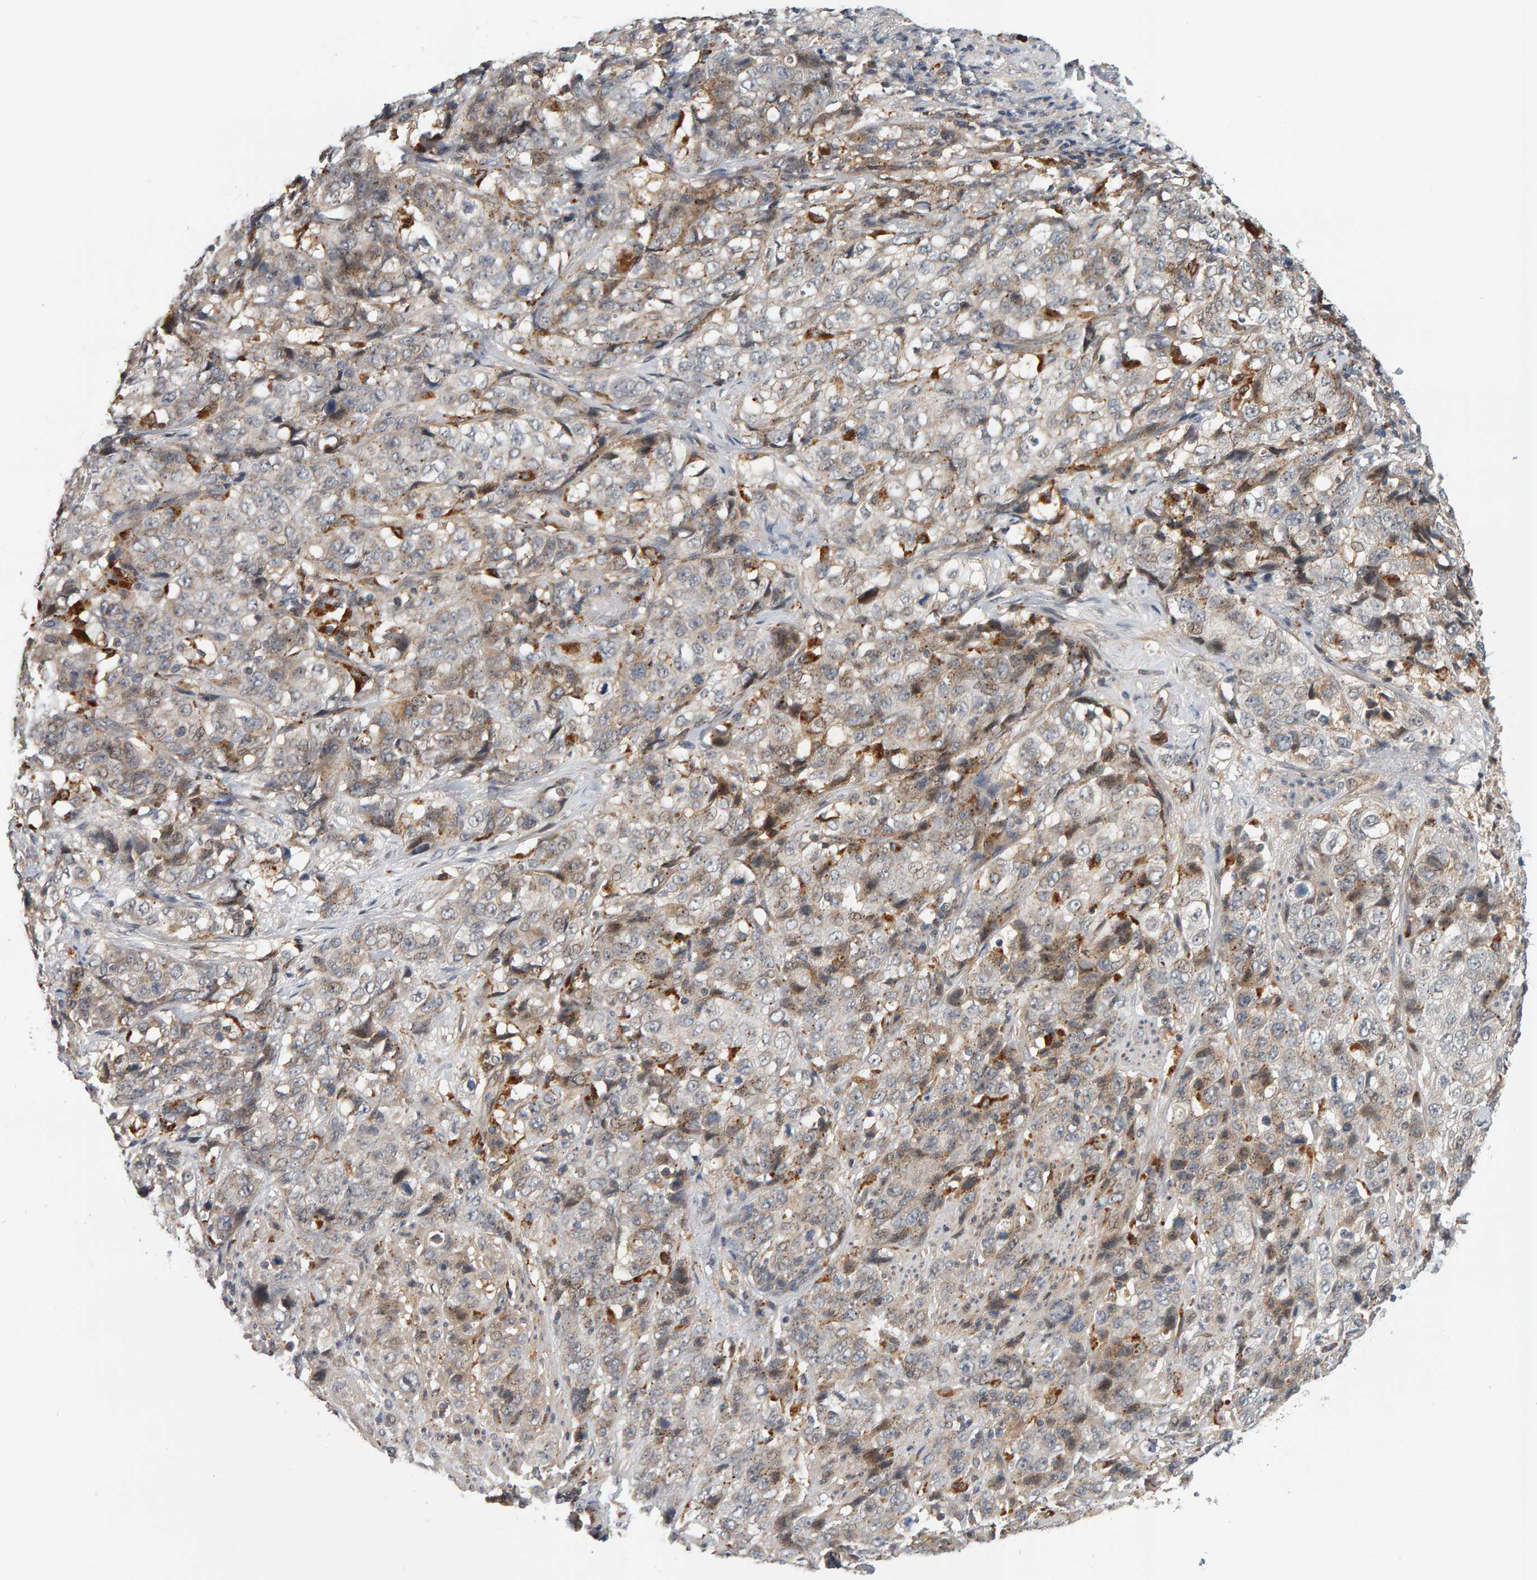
{"staining": {"intensity": "moderate", "quantity": "25%-75%", "location": "cytoplasmic/membranous"}, "tissue": "stomach cancer", "cell_type": "Tumor cells", "image_type": "cancer", "snomed": [{"axis": "morphology", "description": "Adenocarcinoma, NOS"}, {"axis": "topography", "description": "Stomach"}], "caption": "High-magnification brightfield microscopy of stomach cancer (adenocarcinoma) stained with DAB (3,3'-diaminobenzidine) (brown) and counterstained with hematoxylin (blue). tumor cells exhibit moderate cytoplasmic/membranous positivity is seen in about25%-75% of cells. (Stains: DAB in brown, nuclei in blue, Microscopy: brightfield microscopy at high magnification).", "gene": "ZNF160", "patient": {"sex": "male", "age": 48}}